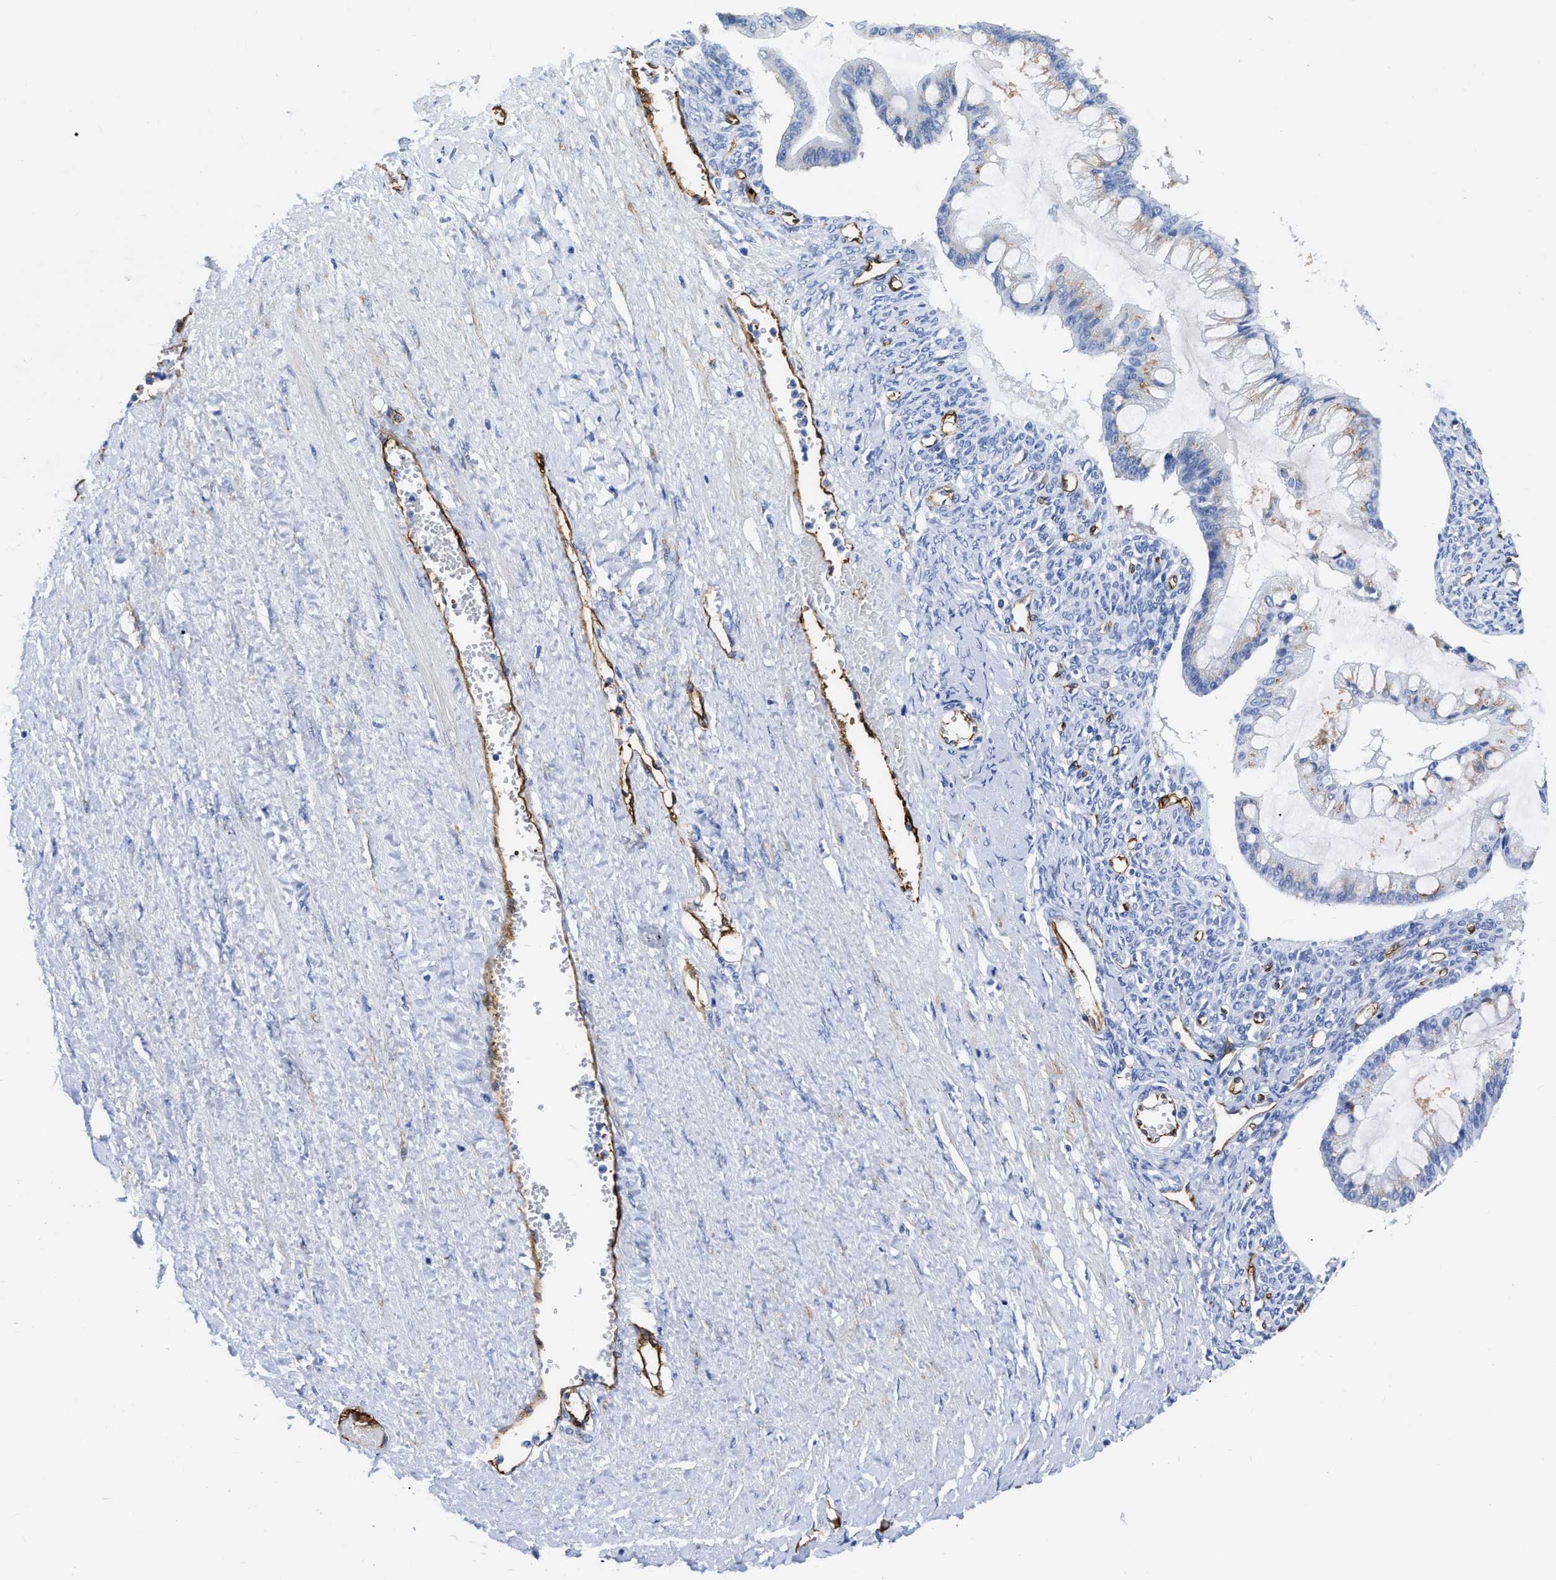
{"staining": {"intensity": "weak", "quantity": "<25%", "location": "cytoplasmic/membranous"}, "tissue": "ovarian cancer", "cell_type": "Tumor cells", "image_type": "cancer", "snomed": [{"axis": "morphology", "description": "Cystadenocarcinoma, mucinous, NOS"}, {"axis": "topography", "description": "Ovary"}], "caption": "An image of human ovarian cancer (mucinous cystadenocarcinoma) is negative for staining in tumor cells.", "gene": "TVP23B", "patient": {"sex": "female", "age": 73}}